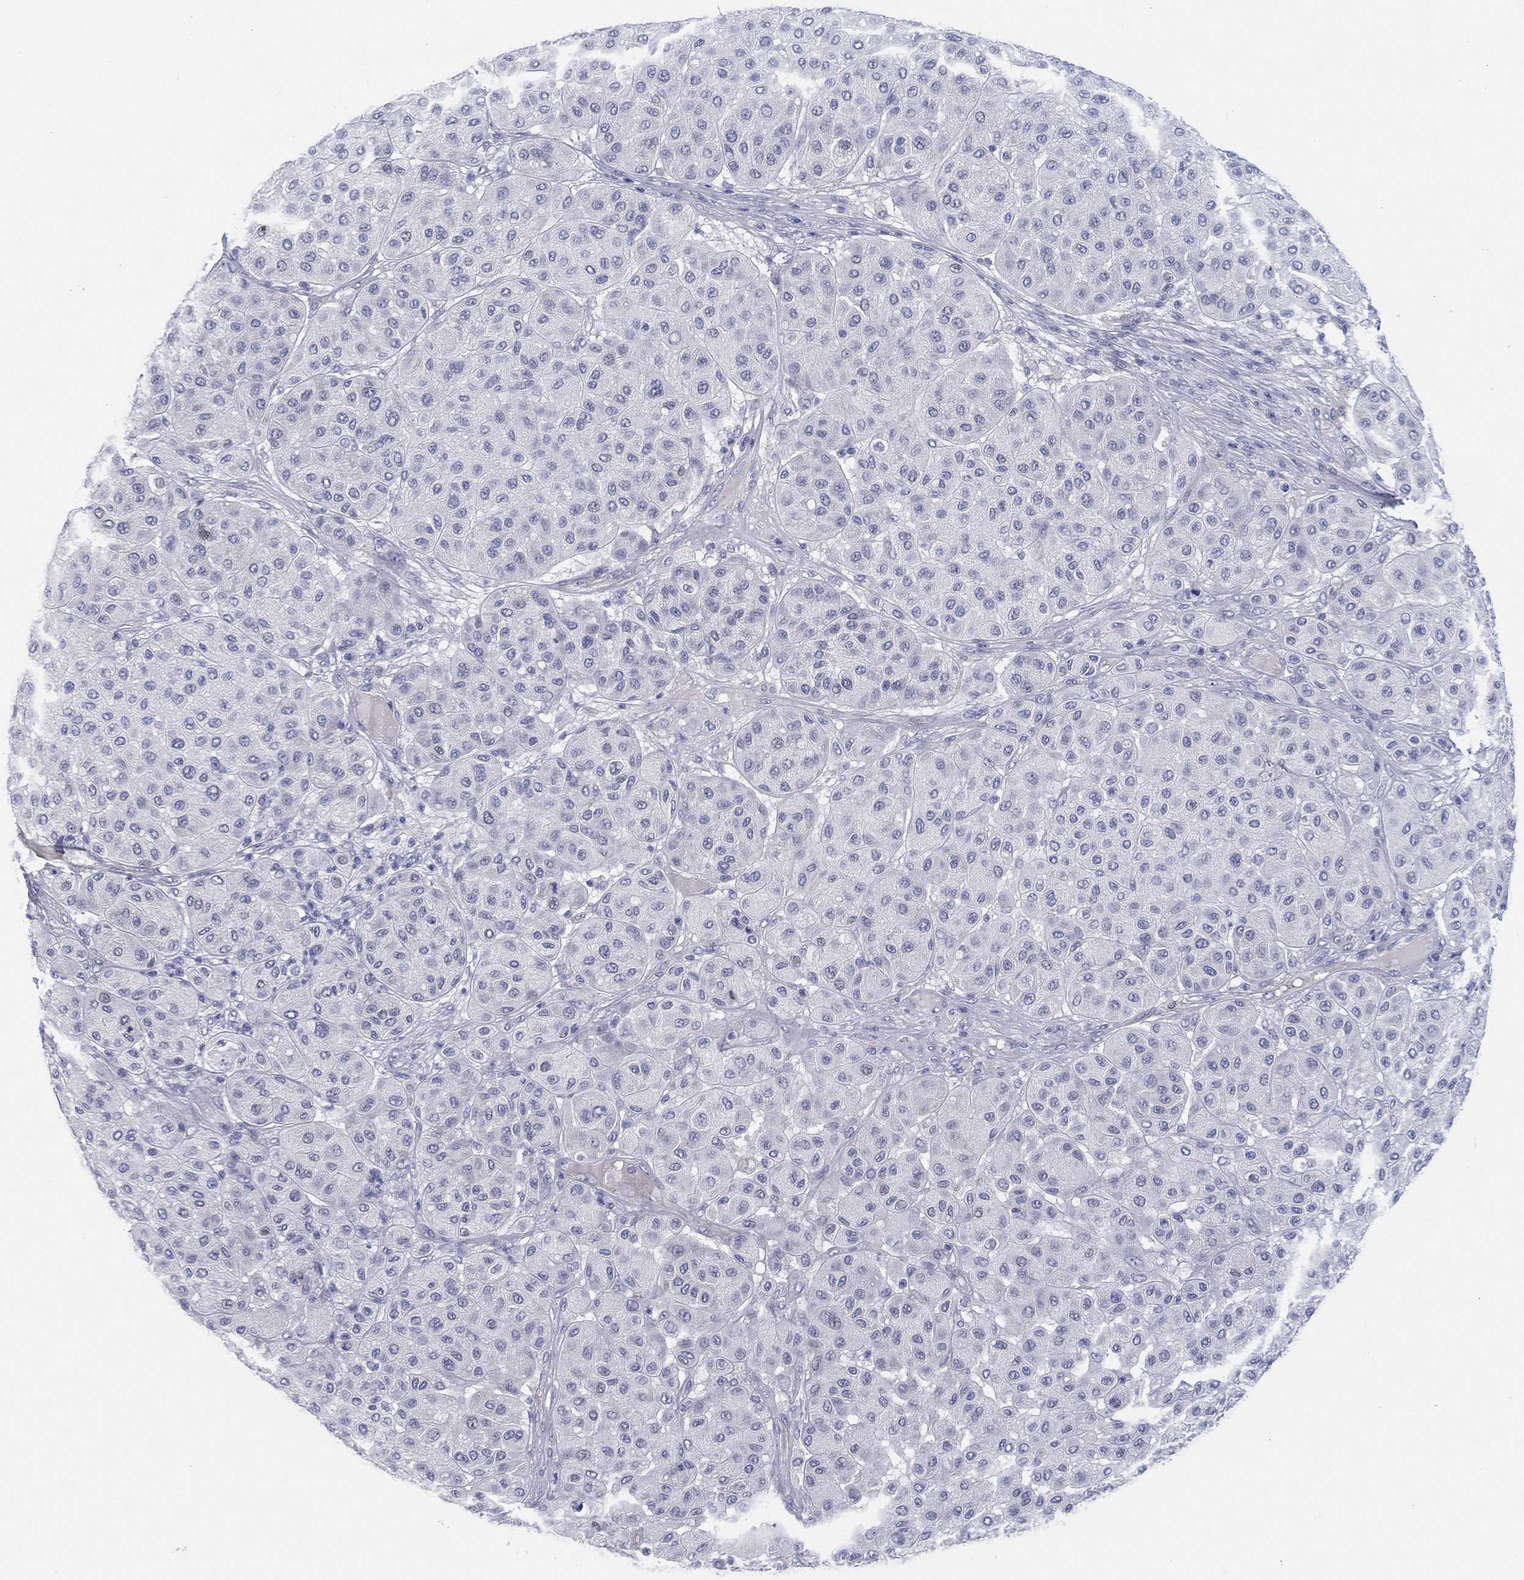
{"staining": {"intensity": "negative", "quantity": "none", "location": "none"}, "tissue": "melanoma", "cell_type": "Tumor cells", "image_type": "cancer", "snomed": [{"axis": "morphology", "description": "Malignant melanoma, Metastatic site"}, {"axis": "topography", "description": "Smooth muscle"}], "caption": "Image shows no significant protein expression in tumor cells of malignant melanoma (metastatic site). (DAB immunohistochemistry, high magnification).", "gene": "HEATR4", "patient": {"sex": "male", "age": 41}}